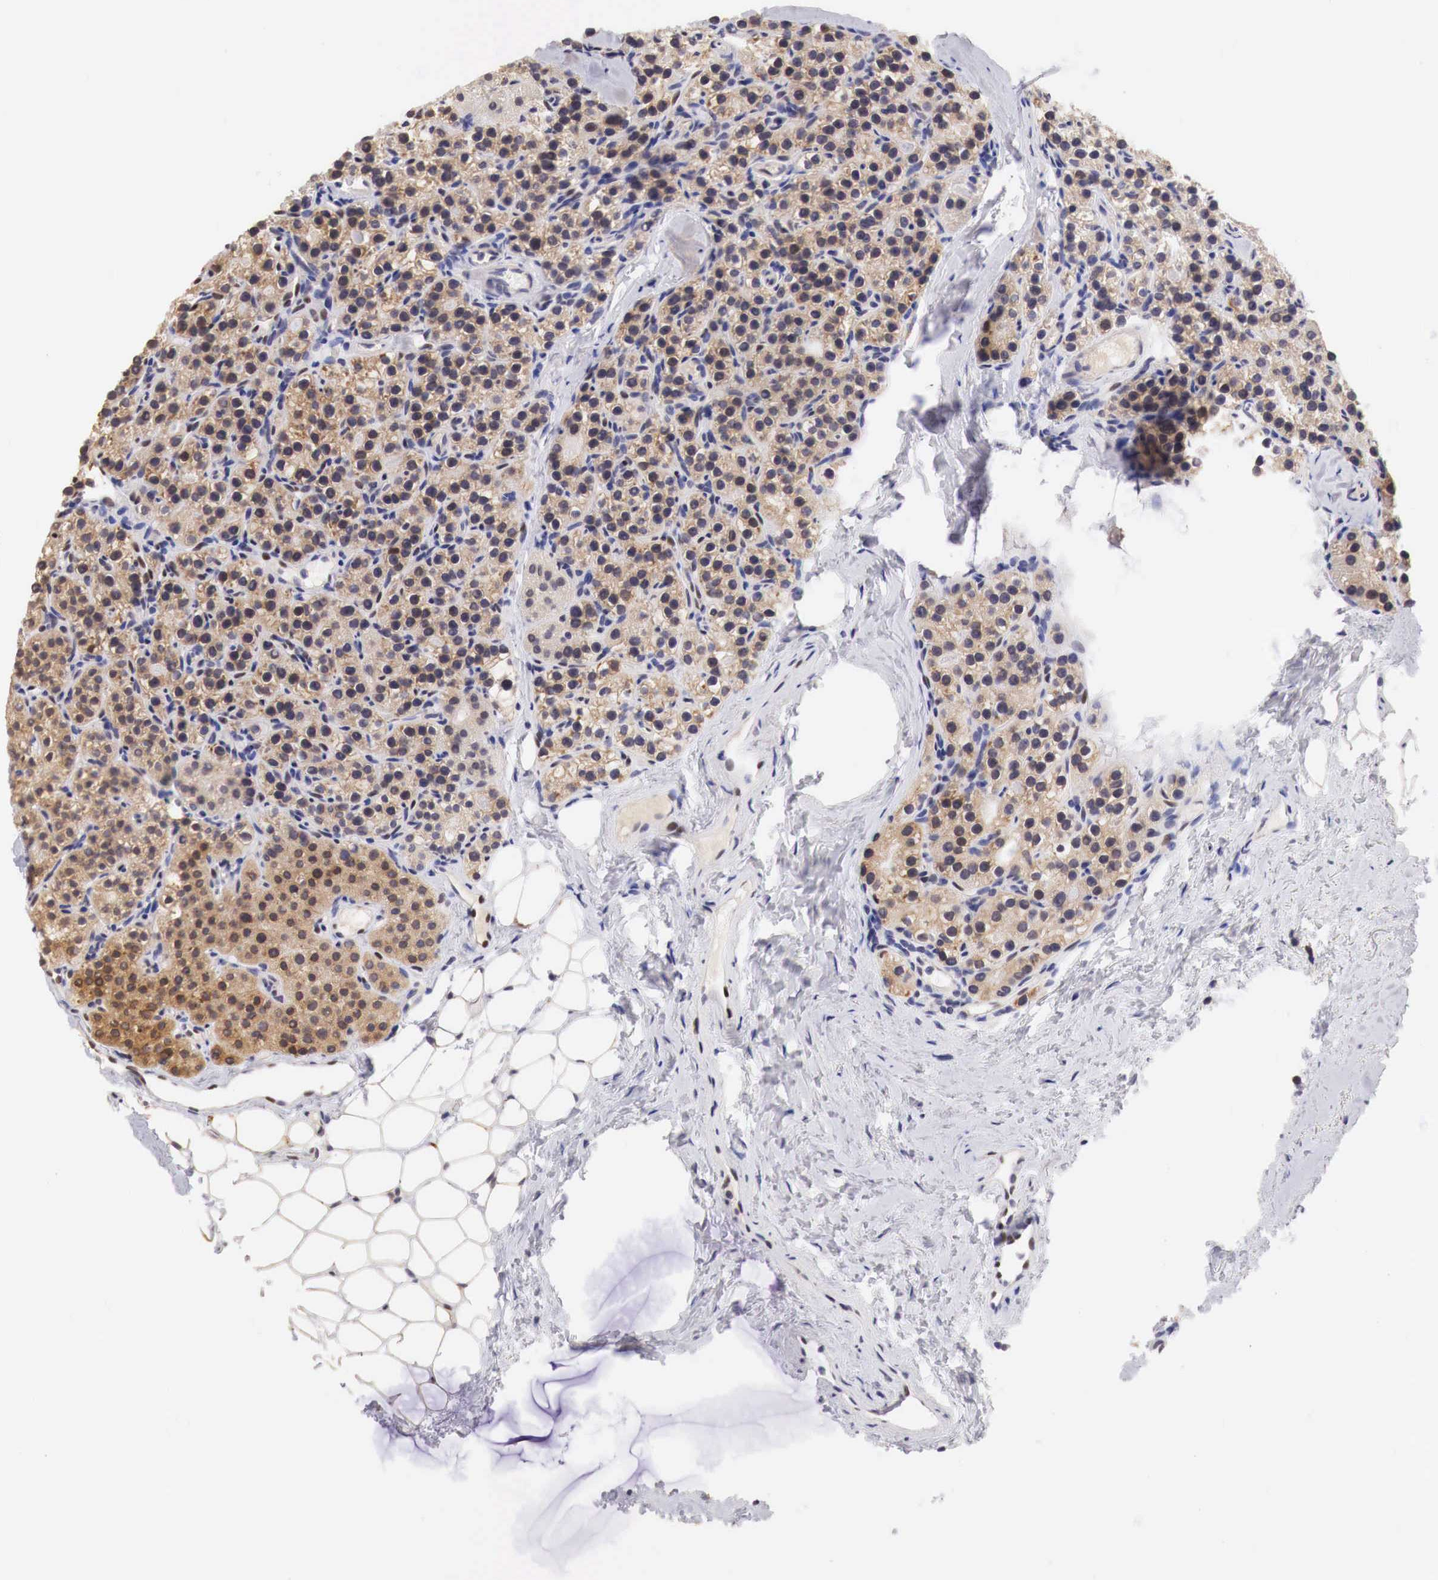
{"staining": {"intensity": "strong", "quantity": ">75%", "location": "cytoplasmic/membranous,nuclear"}, "tissue": "parathyroid gland", "cell_type": "Glandular cells", "image_type": "normal", "snomed": [{"axis": "morphology", "description": "Normal tissue, NOS"}, {"axis": "topography", "description": "Parathyroid gland"}], "caption": "Immunohistochemistry image of unremarkable parathyroid gland: human parathyroid gland stained using immunohistochemistry shows high levels of strong protein expression localized specifically in the cytoplasmic/membranous,nuclear of glandular cells, appearing as a cytoplasmic/membranous,nuclear brown color.", "gene": "PABIR2", "patient": {"sex": "female", "age": 54}}